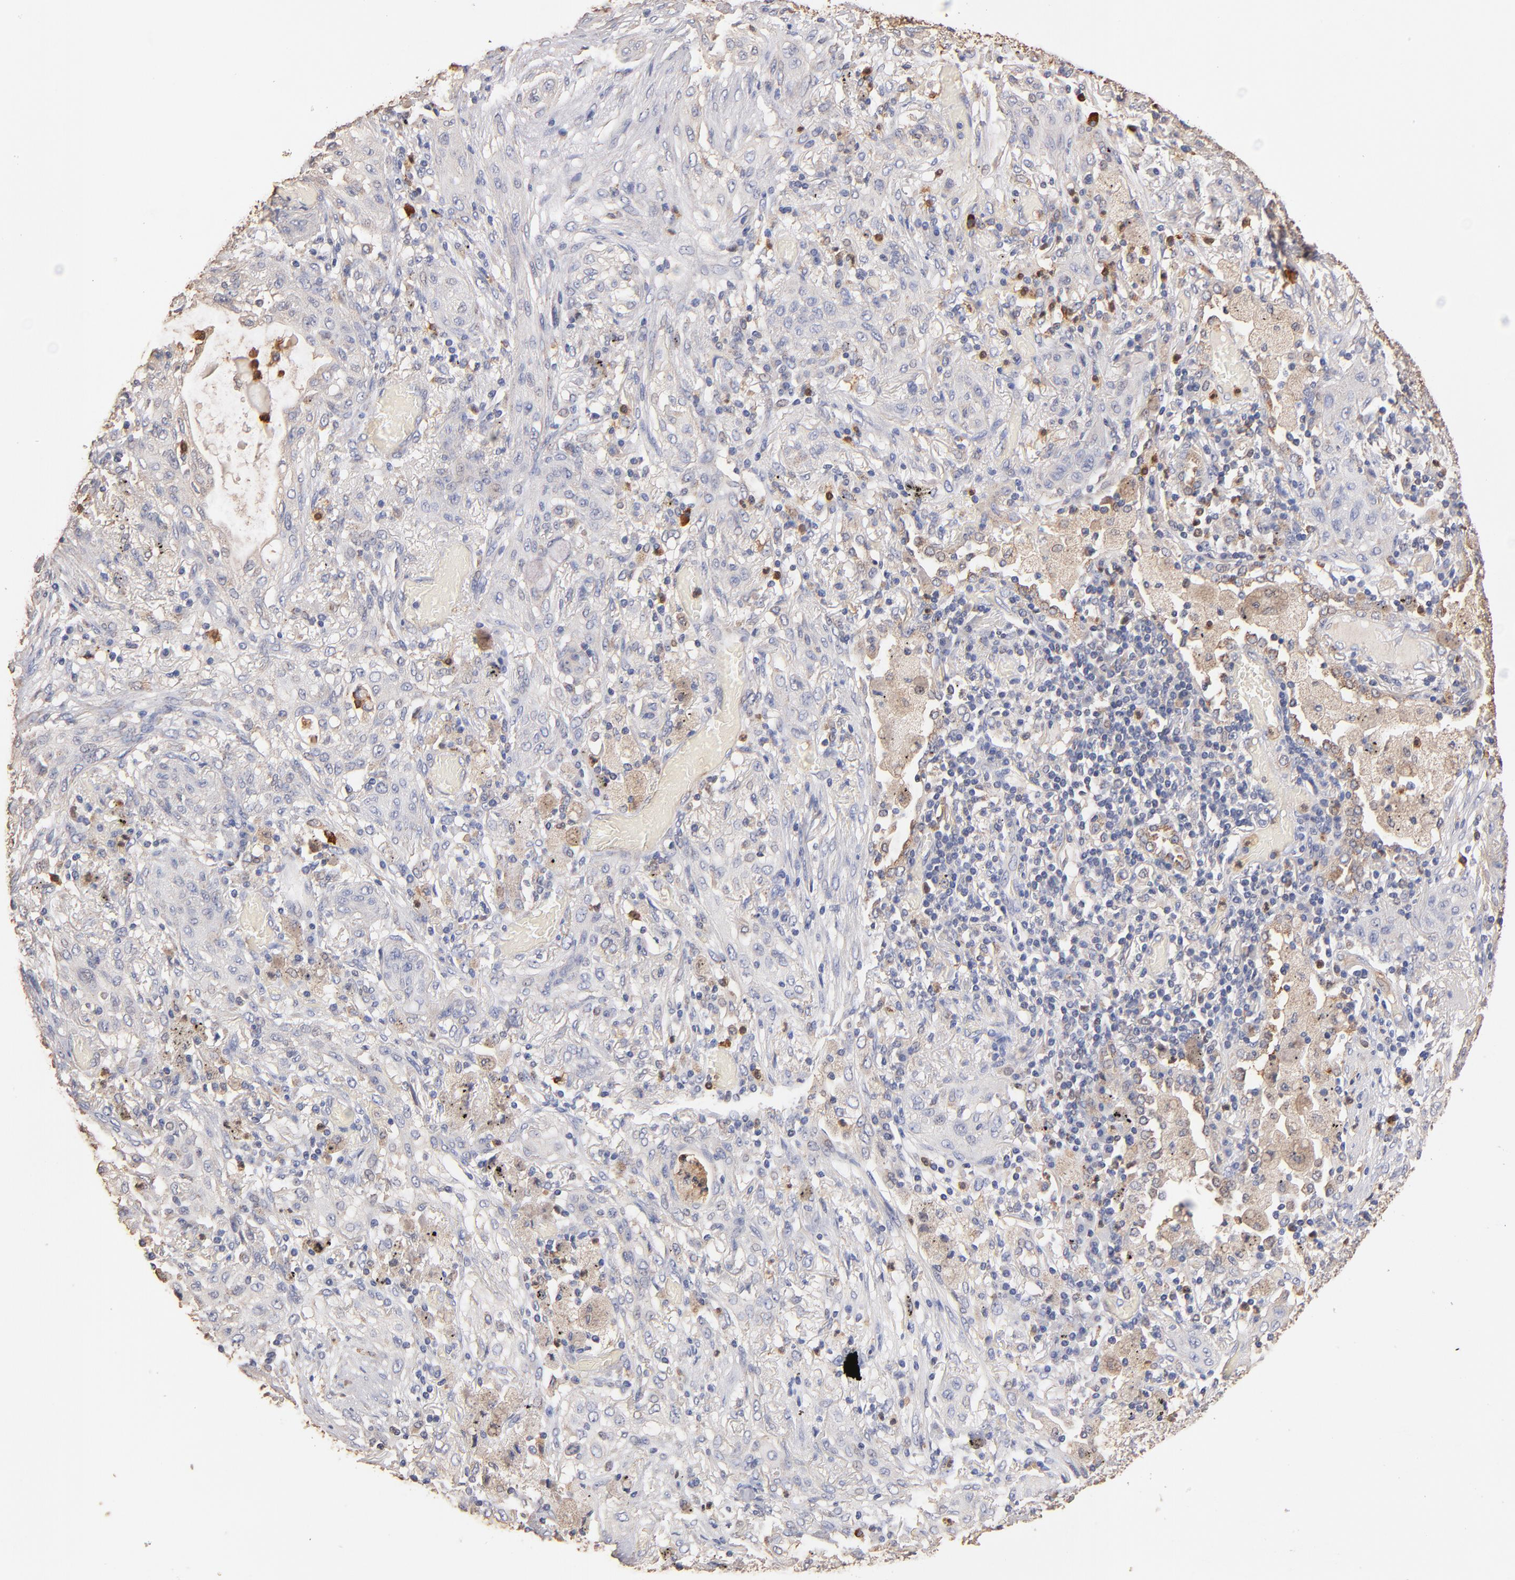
{"staining": {"intensity": "negative", "quantity": "none", "location": "none"}, "tissue": "lung cancer", "cell_type": "Tumor cells", "image_type": "cancer", "snomed": [{"axis": "morphology", "description": "Squamous cell carcinoma, NOS"}, {"axis": "topography", "description": "Lung"}], "caption": "Immunohistochemistry histopathology image of neoplastic tissue: lung cancer stained with DAB displays no significant protein positivity in tumor cells.", "gene": "RO60", "patient": {"sex": "female", "age": 47}}